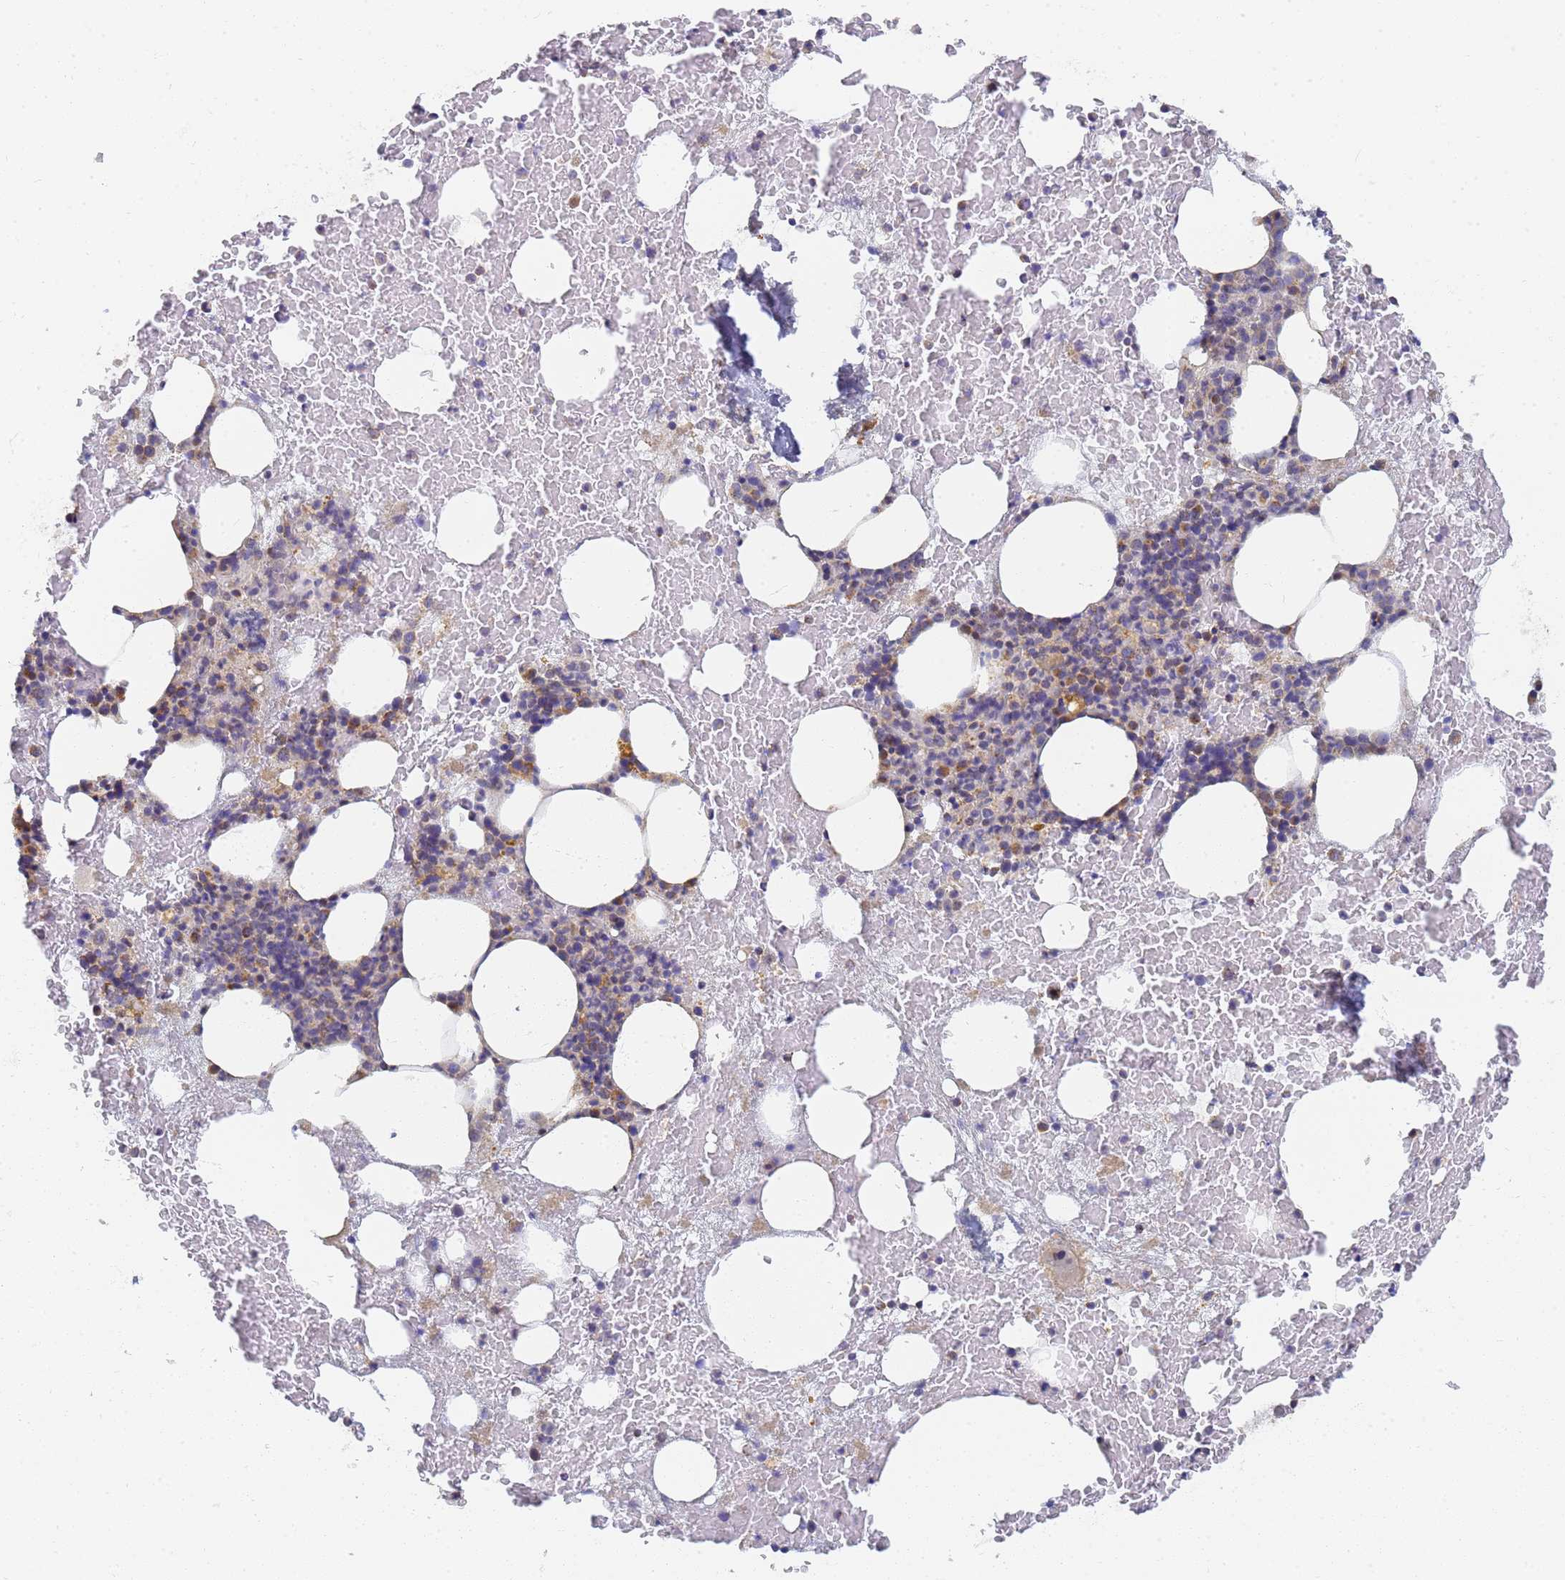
{"staining": {"intensity": "moderate", "quantity": "<25%", "location": "cytoplasmic/membranous,nuclear"}, "tissue": "bone marrow", "cell_type": "Hematopoietic cells", "image_type": "normal", "snomed": [{"axis": "morphology", "description": "Normal tissue, NOS"}, {"axis": "topography", "description": "Bone marrow"}], "caption": "Approximately <25% of hematopoietic cells in unremarkable human bone marrow show moderate cytoplasmic/membranous,nuclear protein staining as visualized by brown immunohistochemical staining.", "gene": "UTP23", "patient": {"sex": "male", "age": 72}}